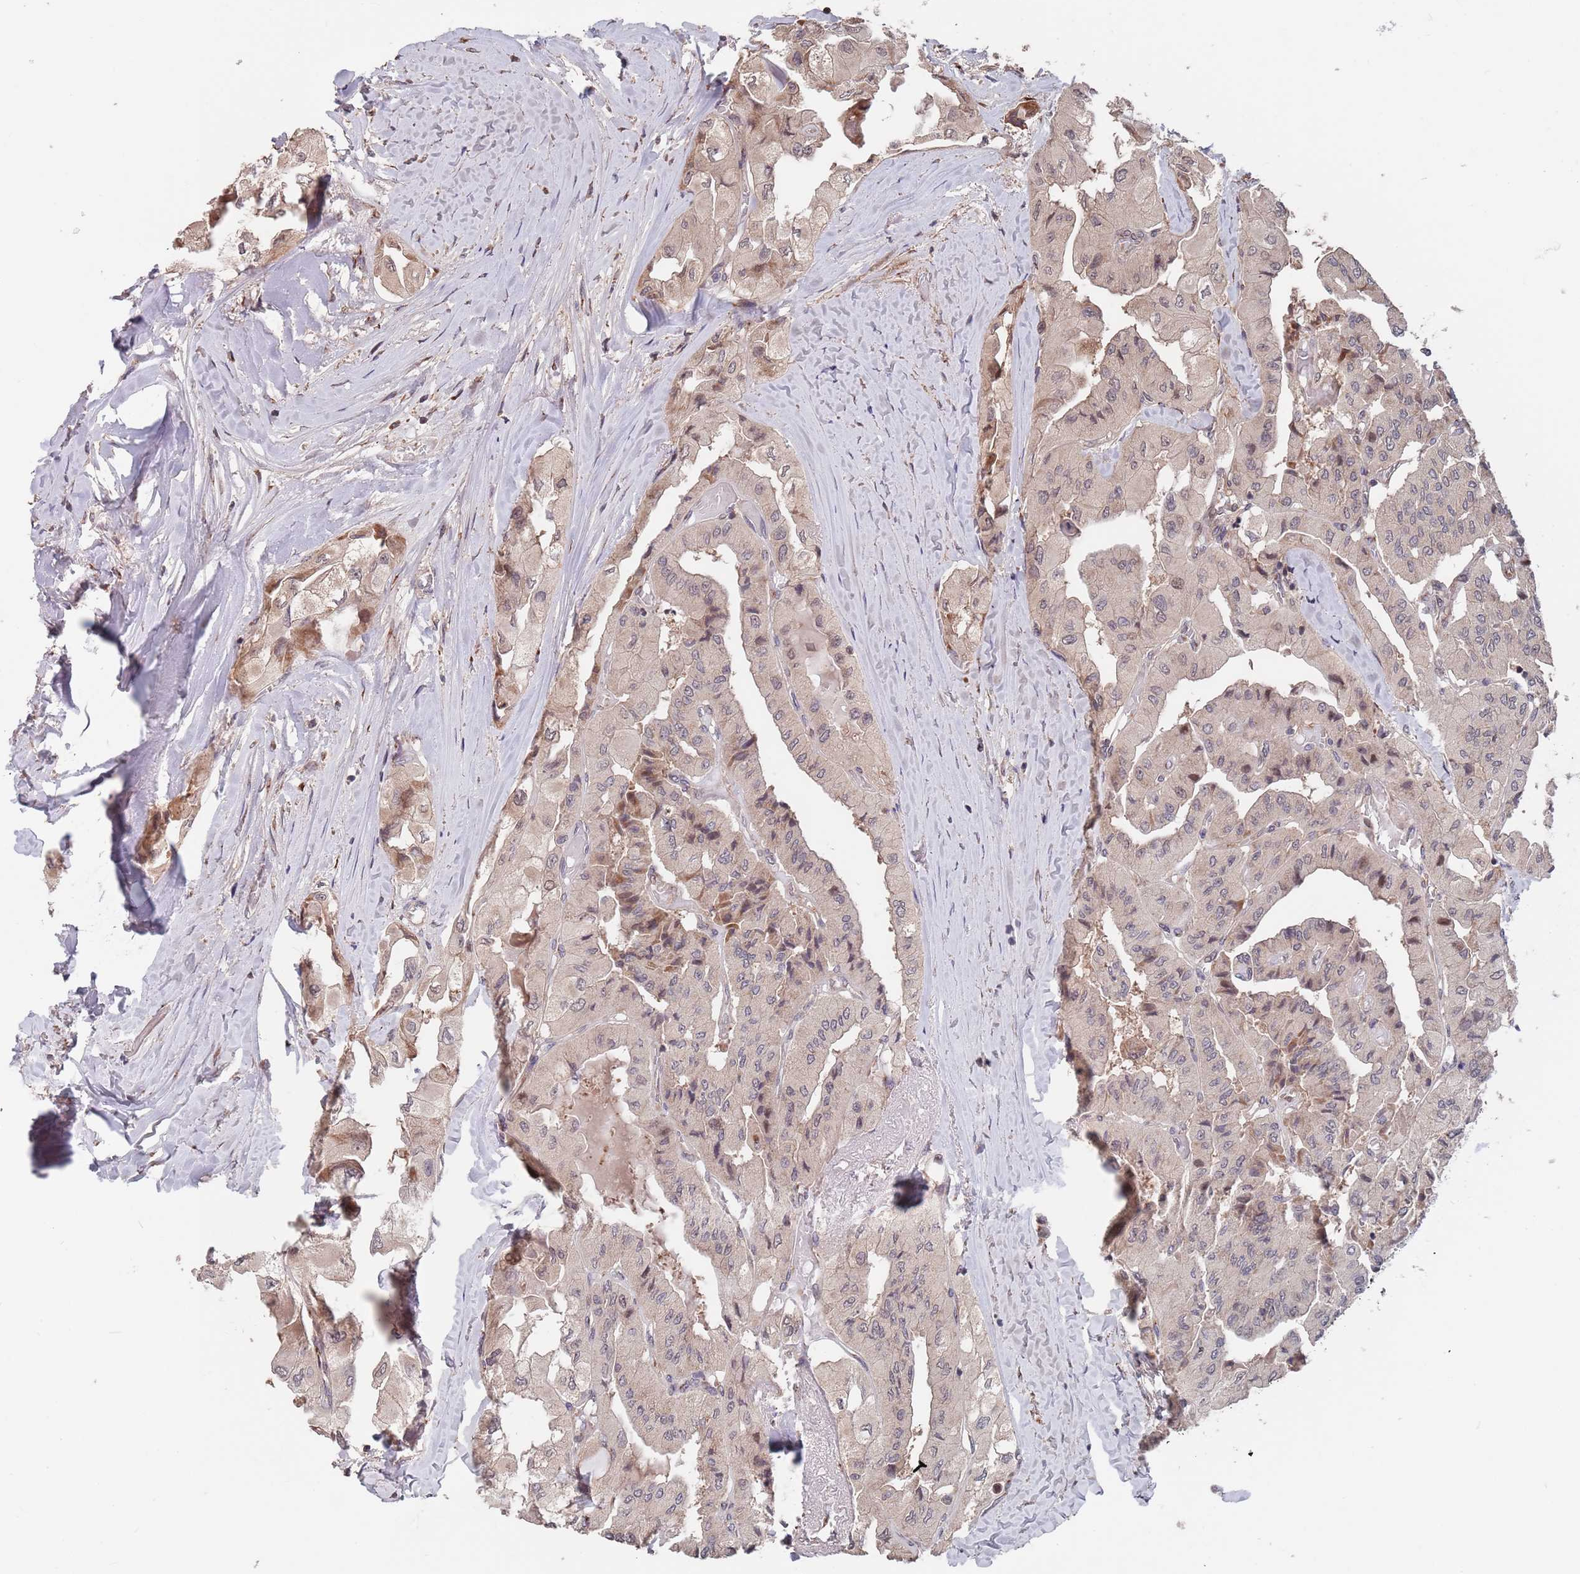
{"staining": {"intensity": "weak", "quantity": "25%-75%", "location": "cytoplasmic/membranous"}, "tissue": "thyroid cancer", "cell_type": "Tumor cells", "image_type": "cancer", "snomed": [{"axis": "morphology", "description": "Normal tissue, NOS"}, {"axis": "morphology", "description": "Papillary adenocarcinoma, NOS"}, {"axis": "topography", "description": "Thyroid gland"}], "caption": "Immunohistochemical staining of thyroid papillary adenocarcinoma exhibits low levels of weak cytoplasmic/membranous protein expression in approximately 25%-75% of tumor cells.", "gene": "UNC45A", "patient": {"sex": "female", "age": 59}}